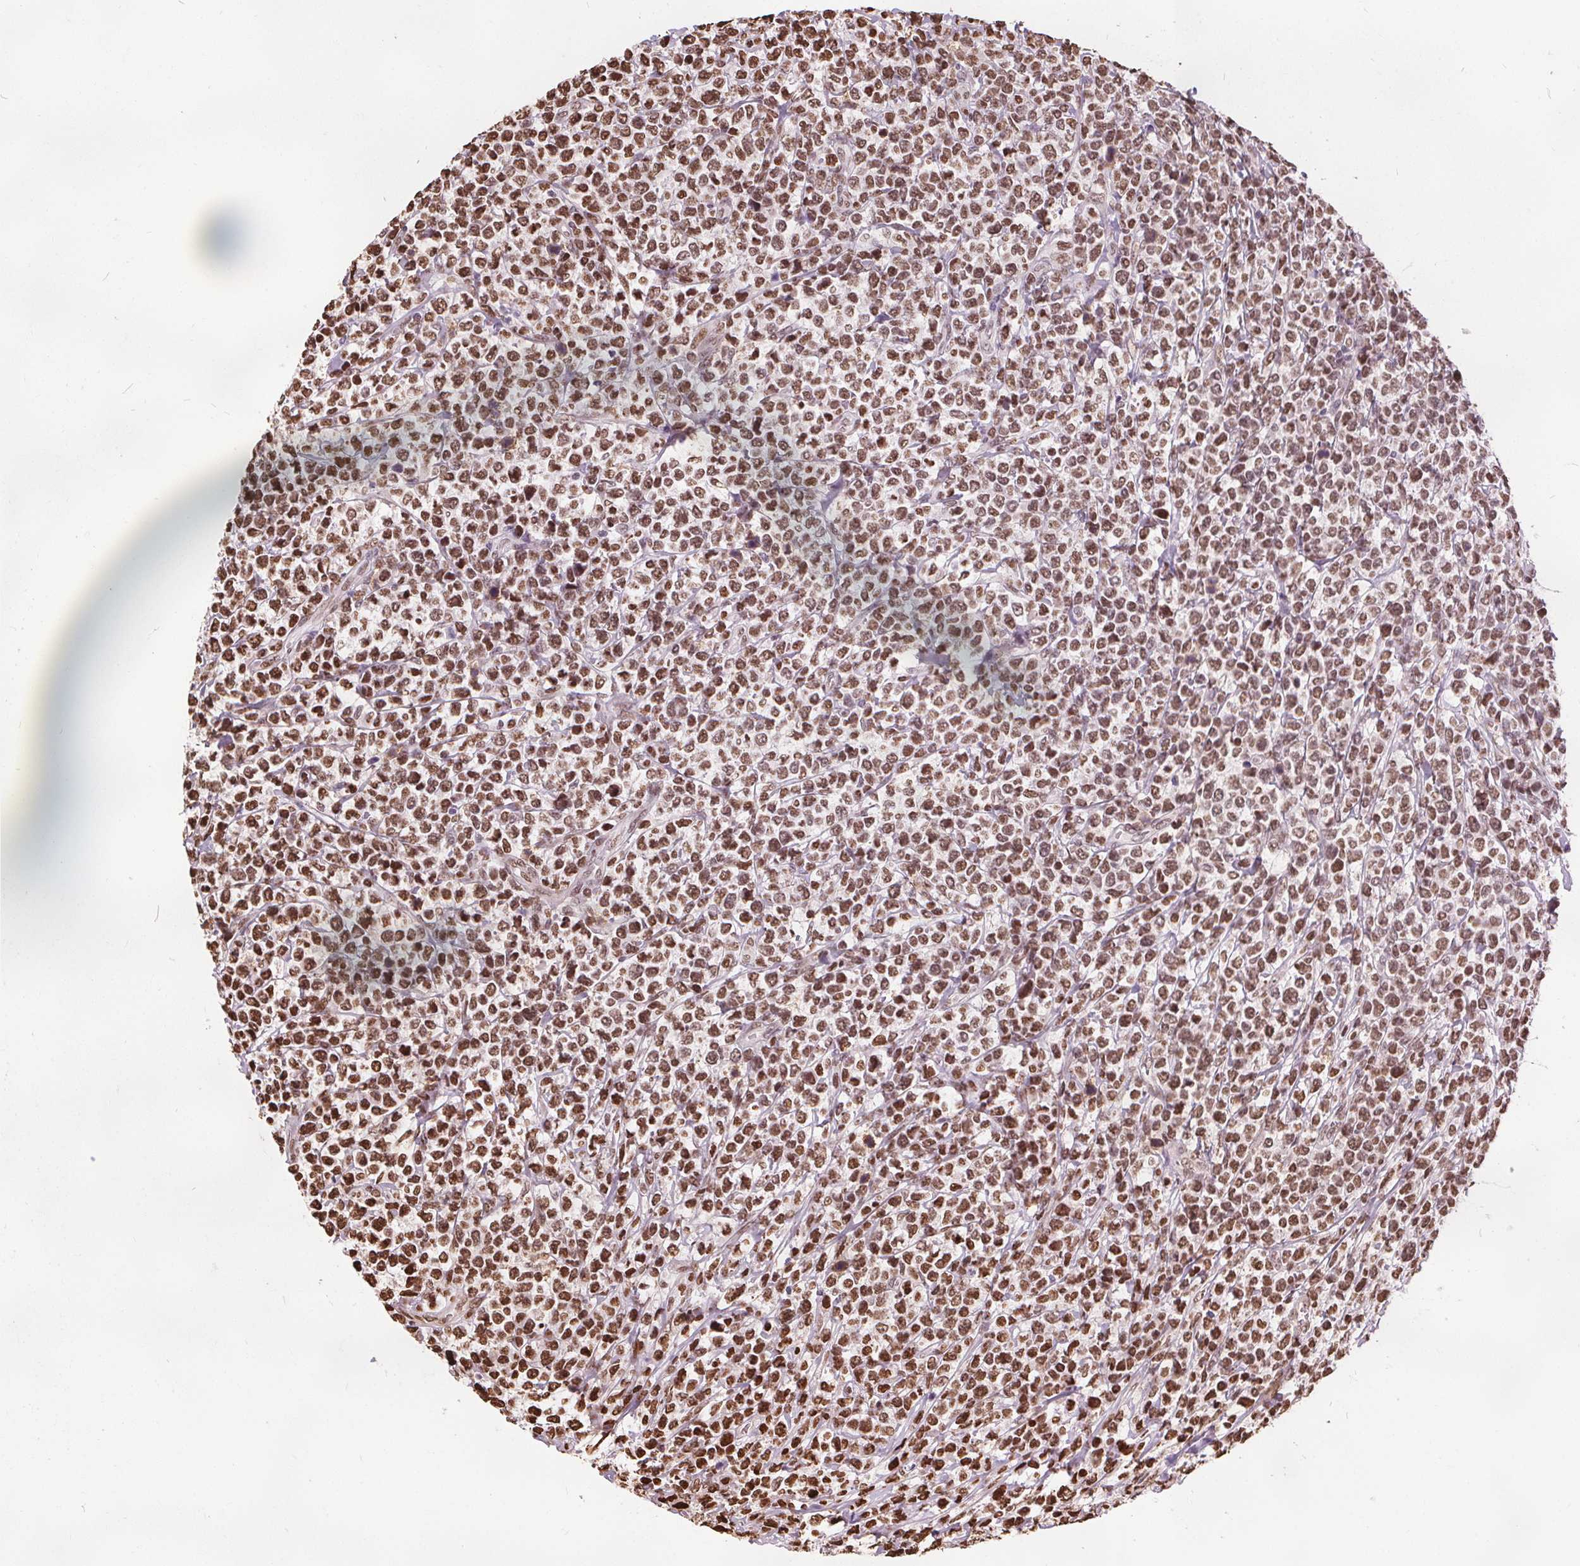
{"staining": {"intensity": "strong", "quantity": ">75%", "location": "nuclear"}, "tissue": "lymphoma", "cell_type": "Tumor cells", "image_type": "cancer", "snomed": [{"axis": "morphology", "description": "Malignant lymphoma, non-Hodgkin's type, High grade"}, {"axis": "topography", "description": "Soft tissue"}], "caption": "Tumor cells exhibit strong nuclear staining in approximately >75% of cells in lymphoma.", "gene": "ISLR2", "patient": {"sex": "female", "age": 56}}